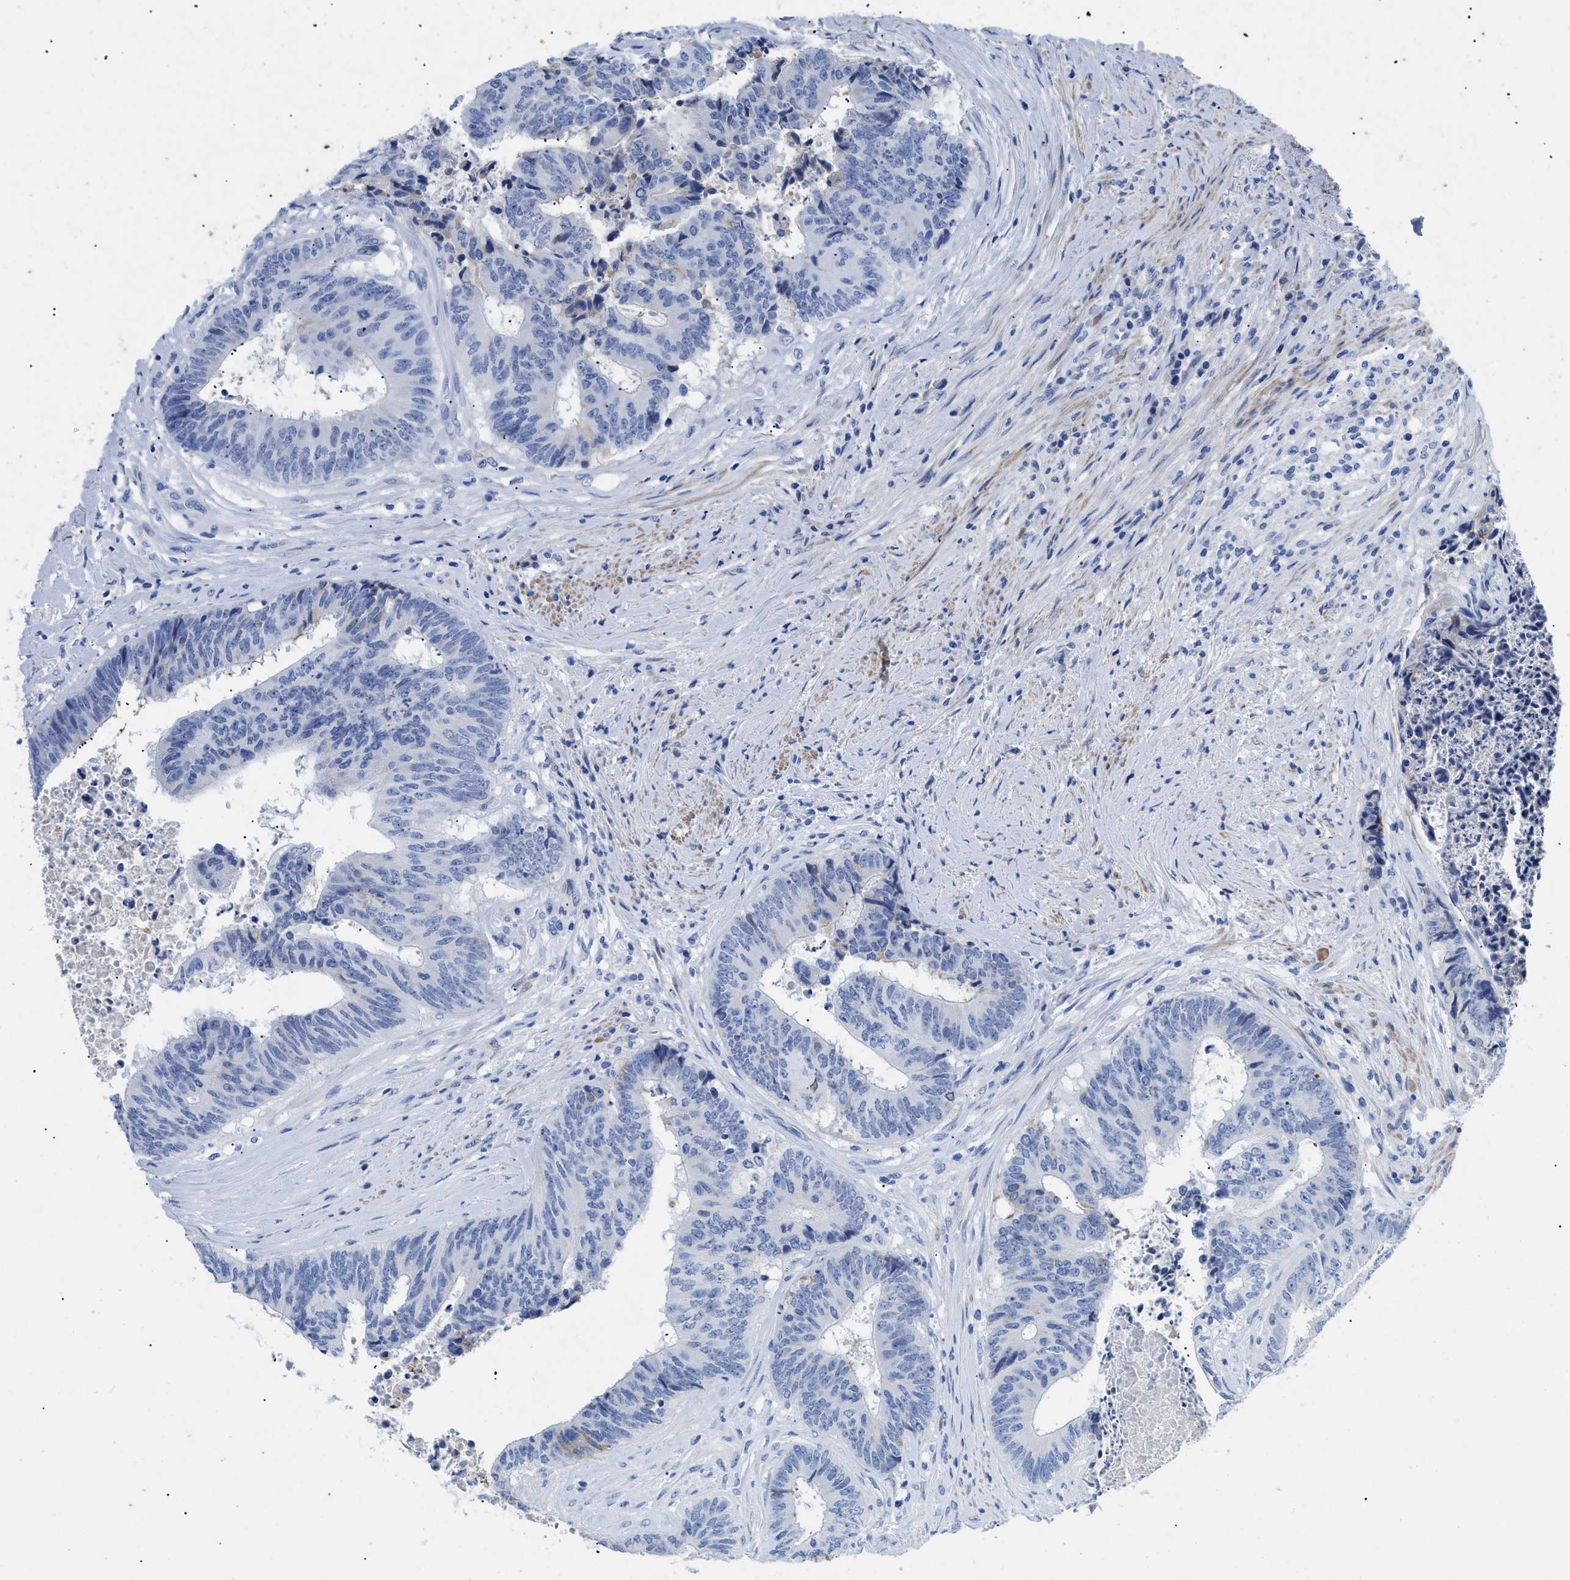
{"staining": {"intensity": "negative", "quantity": "none", "location": "none"}, "tissue": "colorectal cancer", "cell_type": "Tumor cells", "image_type": "cancer", "snomed": [{"axis": "morphology", "description": "Adenocarcinoma, NOS"}, {"axis": "topography", "description": "Rectum"}], "caption": "IHC photomicrograph of neoplastic tissue: human colorectal cancer stained with DAB (3,3'-diaminobenzidine) displays no significant protein positivity in tumor cells.", "gene": "TMEM68", "patient": {"sex": "male", "age": 72}}